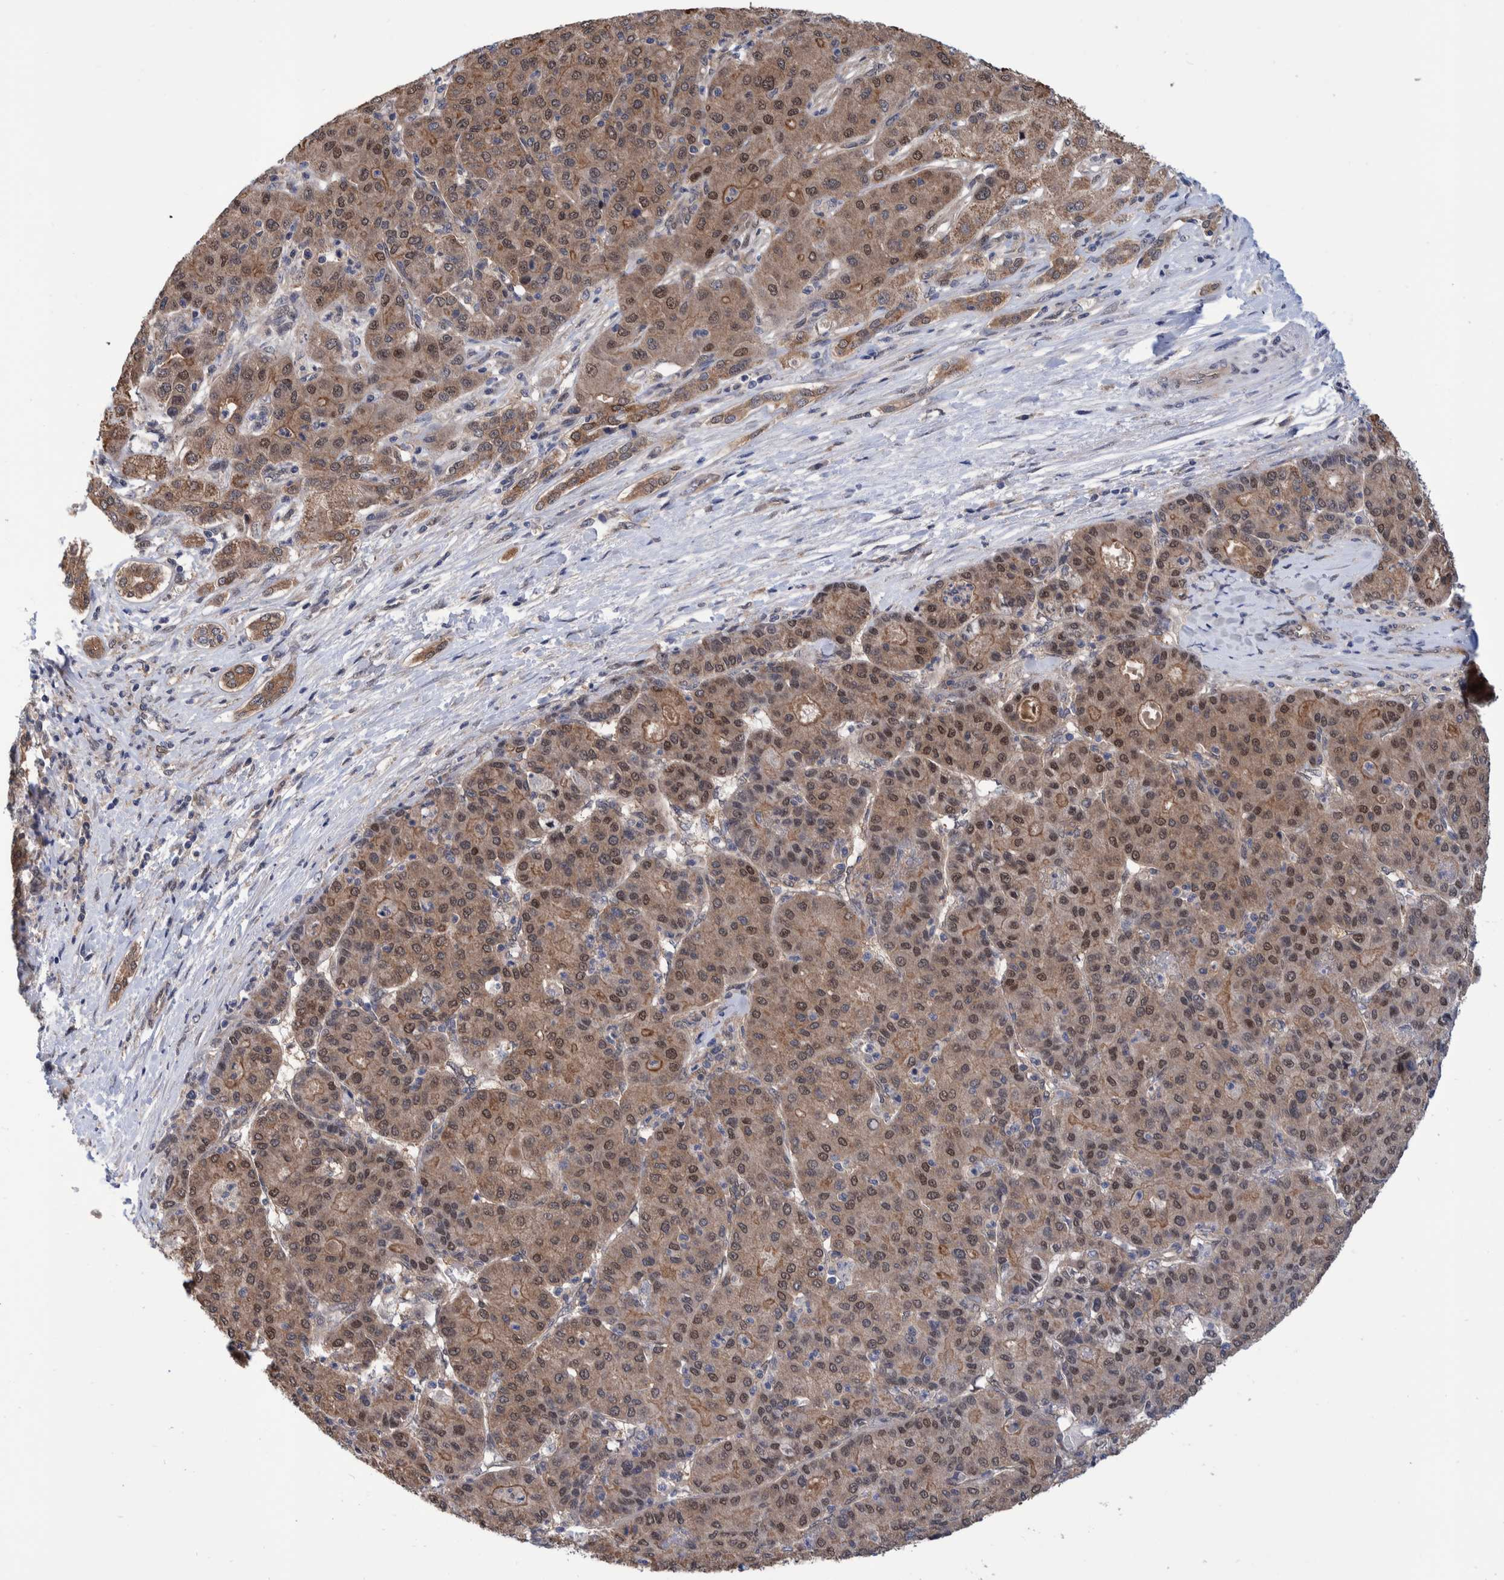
{"staining": {"intensity": "moderate", "quantity": ">75%", "location": "cytoplasmic/membranous,nuclear"}, "tissue": "liver cancer", "cell_type": "Tumor cells", "image_type": "cancer", "snomed": [{"axis": "morphology", "description": "Carcinoma, Hepatocellular, NOS"}, {"axis": "topography", "description": "Liver"}], "caption": "Human liver hepatocellular carcinoma stained for a protein (brown) shows moderate cytoplasmic/membranous and nuclear positive expression in about >75% of tumor cells.", "gene": "PFAS", "patient": {"sex": "male", "age": 65}}